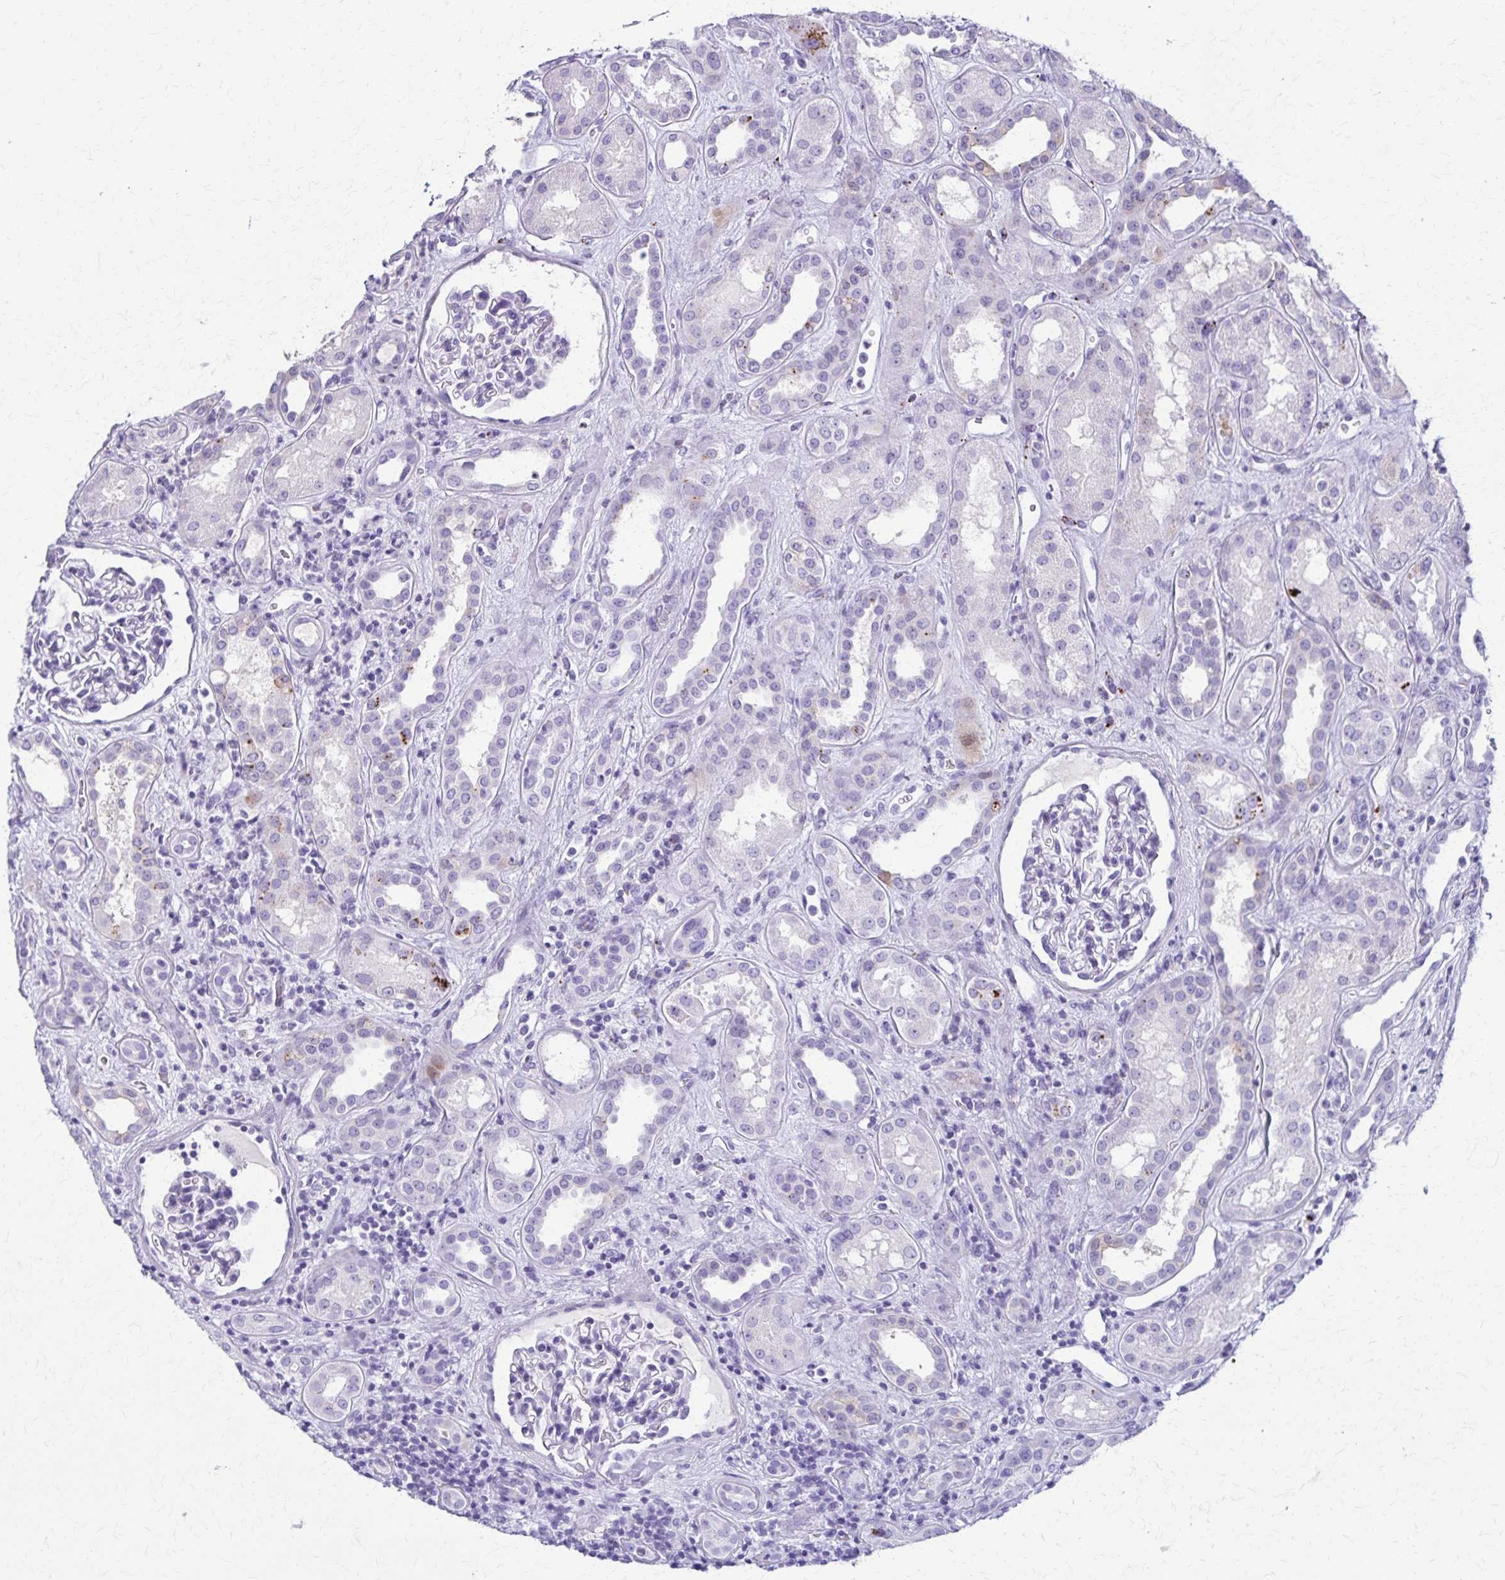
{"staining": {"intensity": "negative", "quantity": "none", "location": "none"}, "tissue": "kidney", "cell_type": "Cells in glomeruli", "image_type": "normal", "snomed": [{"axis": "morphology", "description": "Normal tissue, NOS"}, {"axis": "topography", "description": "Kidney"}], "caption": "Immunohistochemical staining of benign human kidney demonstrates no significant expression in cells in glomeruli.", "gene": "TMEM60", "patient": {"sex": "male", "age": 59}}